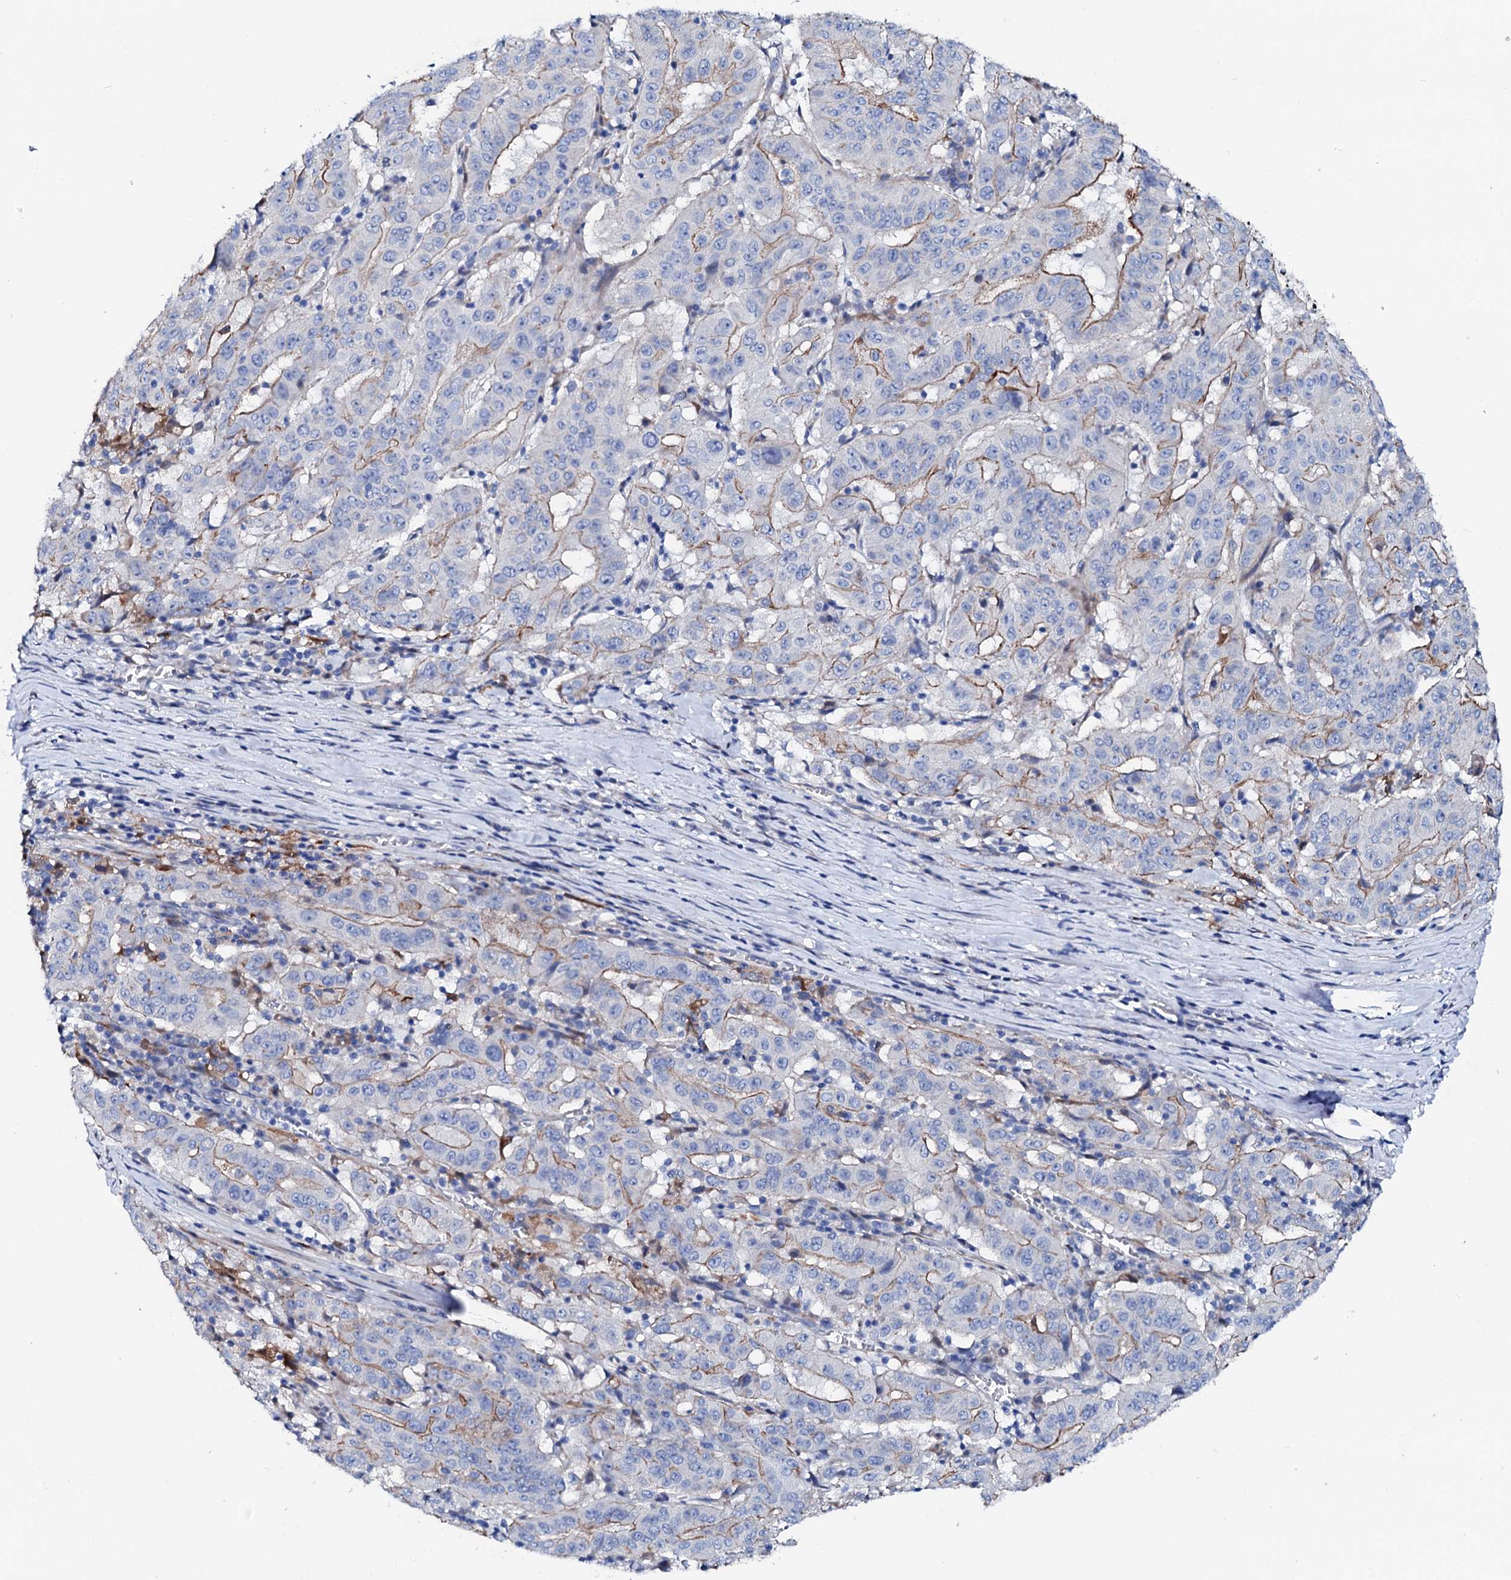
{"staining": {"intensity": "weak", "quantity": "25%-75%", "location": "cytoplasmic/membranous"}, "tissue": "pancreatic cancer", "cell_type": "Tumor cells", "image_type": "cancer", "snomed": [{"axis": "morphology", "description": "Adenocarcinoma, NOS"}, {"axis": "topography", "description": "Pancreas"}], "caption": "IHC (DAB (3,3'-diaminobenzidine)) staining of human pancreatic cancer shows weak cytoplasmic/membranous protein expression in approximately 25%-75% of tumor cells.", "gene": "TRDN", "patient": {"sex": "male", "age": 63}}